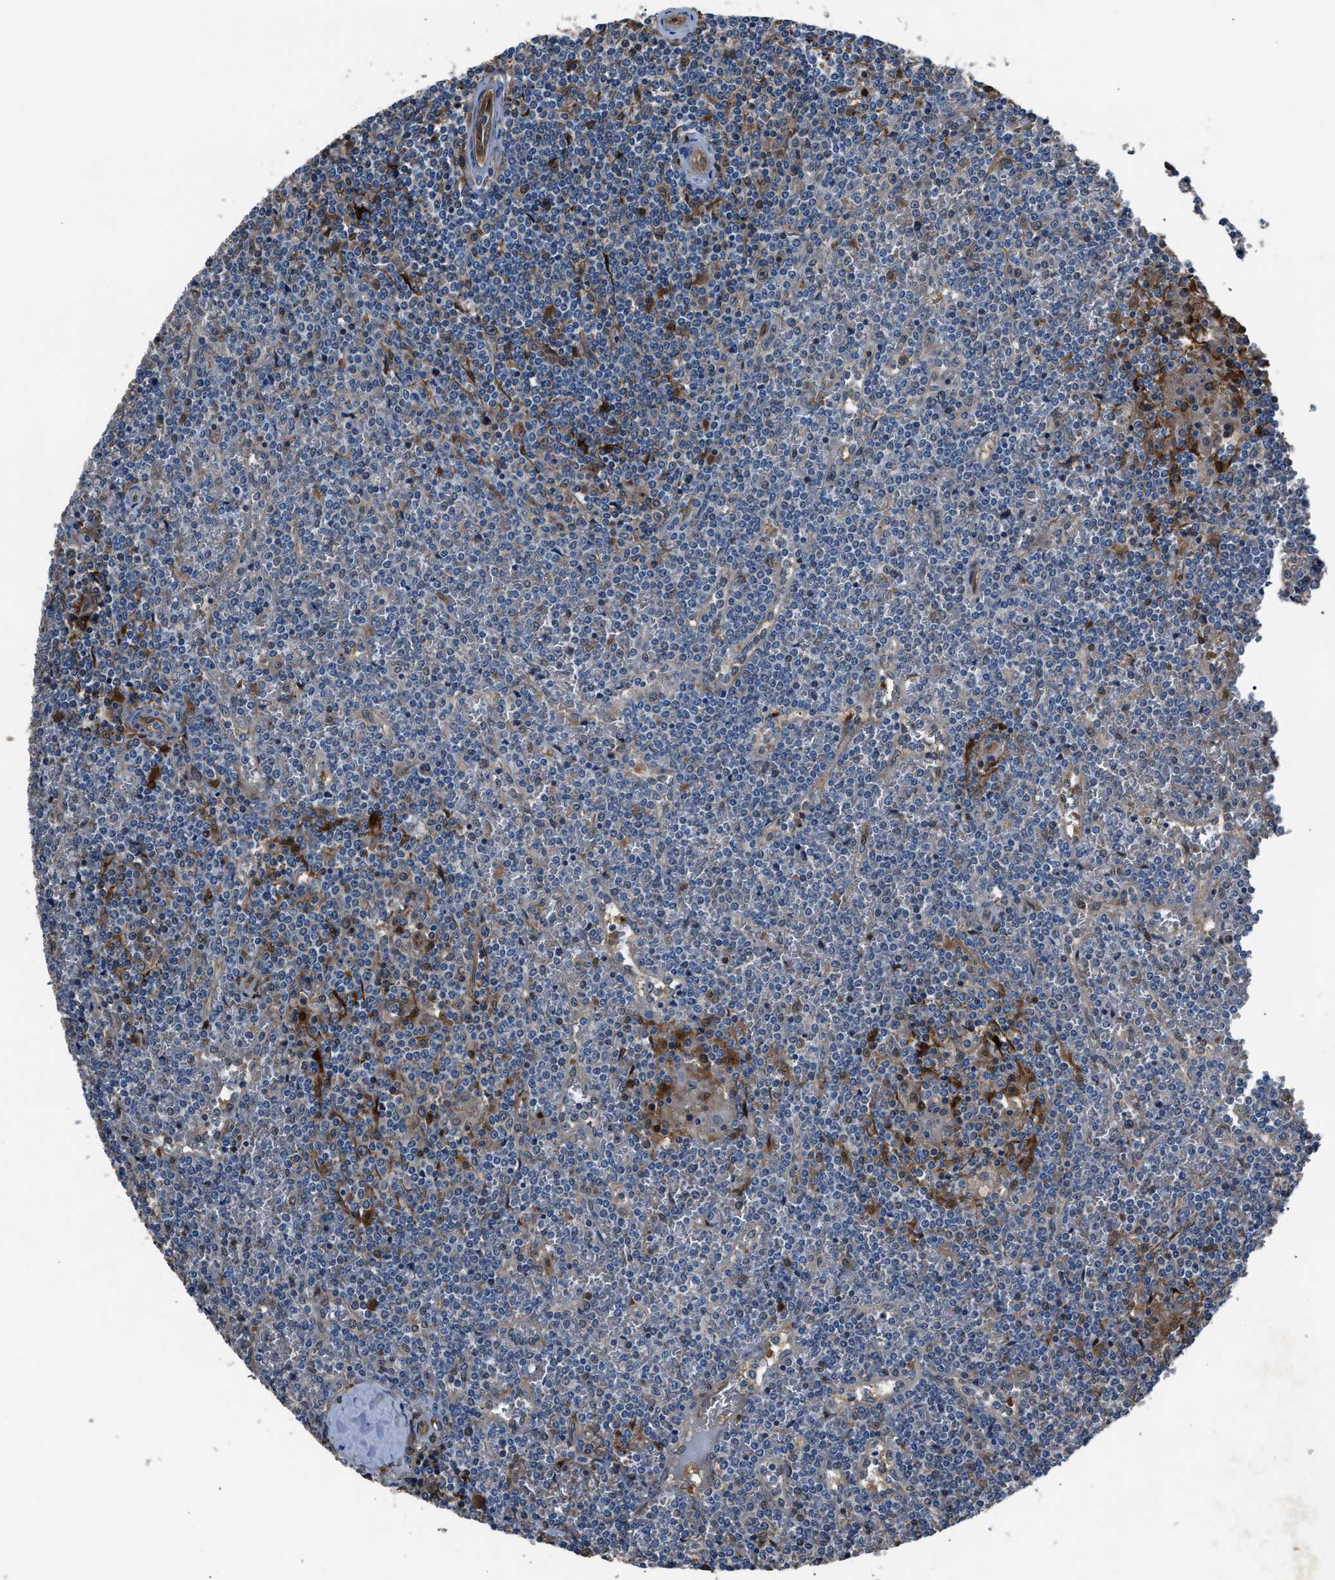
{"staining": {"intensity": "negative", "quantity": "none", "location": "none"}, "tissue": "lymphoma", "cell_type": "Tumor cells", "image_type": "cancer", "snomed": [{"axis": "morphology", "description": "Malignant lymphoma, non-Hodgkin's type, Low grade"}, {"axis": "topography", "description": "Spleen"}], "caption": "Tumor cells show no significant protein expression in low-grade malignant lymphoma, non-Hodgkin's type.", "gene": "PPA1", "patient": {"sex": "female", "age": 19}}